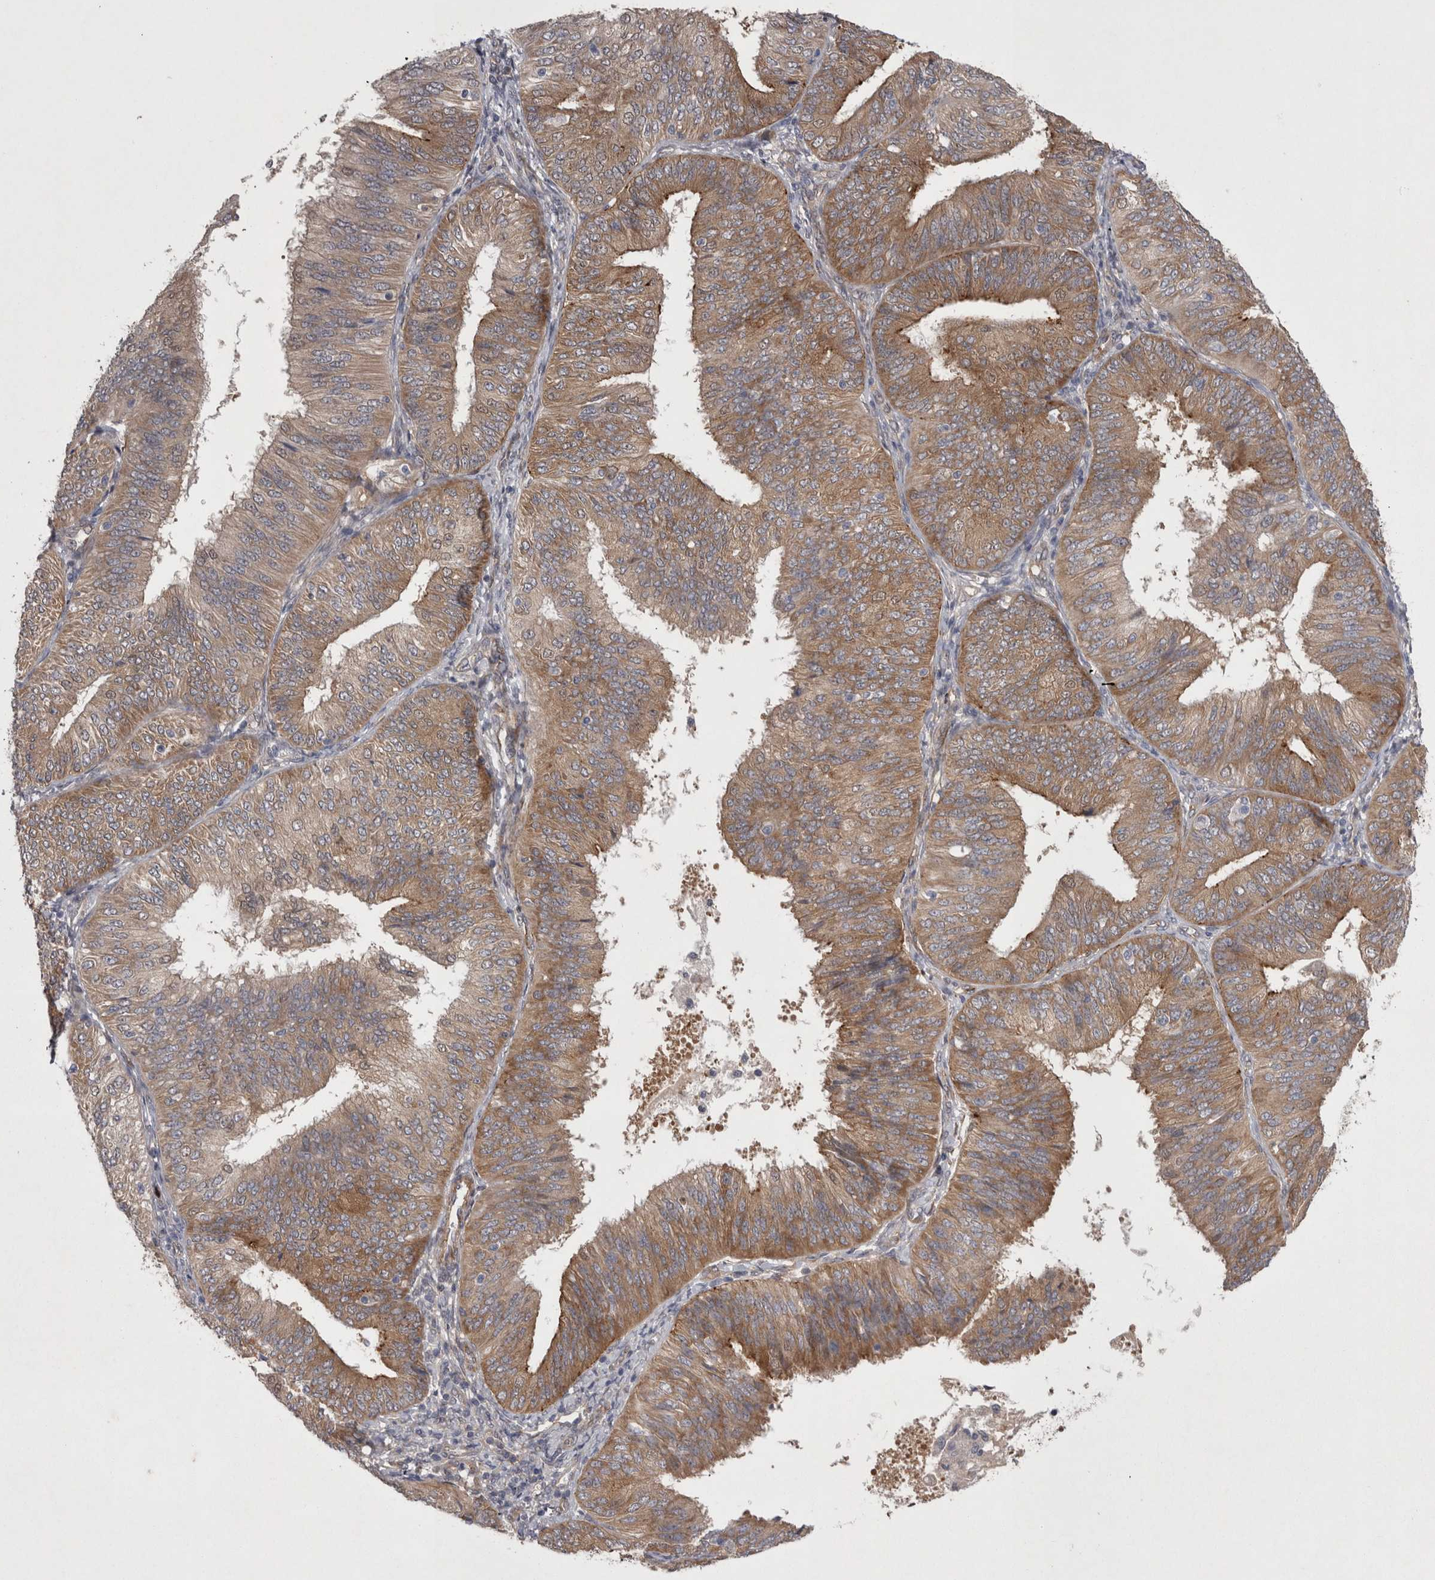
{"staining": {"intensity": "weak", "quantity": ">75%", "location": "cytoplasmic/membranous"}, "tissue": "endometrial cancer", "cell_type": "Tumor cells", "image_type": "cancer", "snomed": [{"axis": "morphology", "description": "Adenocarcinoma, NOS"}, {"axis": "topography", "description": "Endometrium"}], "caption": "Immunohistochemistry (IHC) (DAB (3,3'-diaminobenzidine)) staining of human endometrial cancer (adenocarcinoma) exhibits weak cytoplasmic/membranous protein staining in about >75% of tumor cells. (DAB IHC, brown staining for protein, blue staining for nuclei).", "gene": "DDX6", "patient": {"sex": "female", "age": 58}}